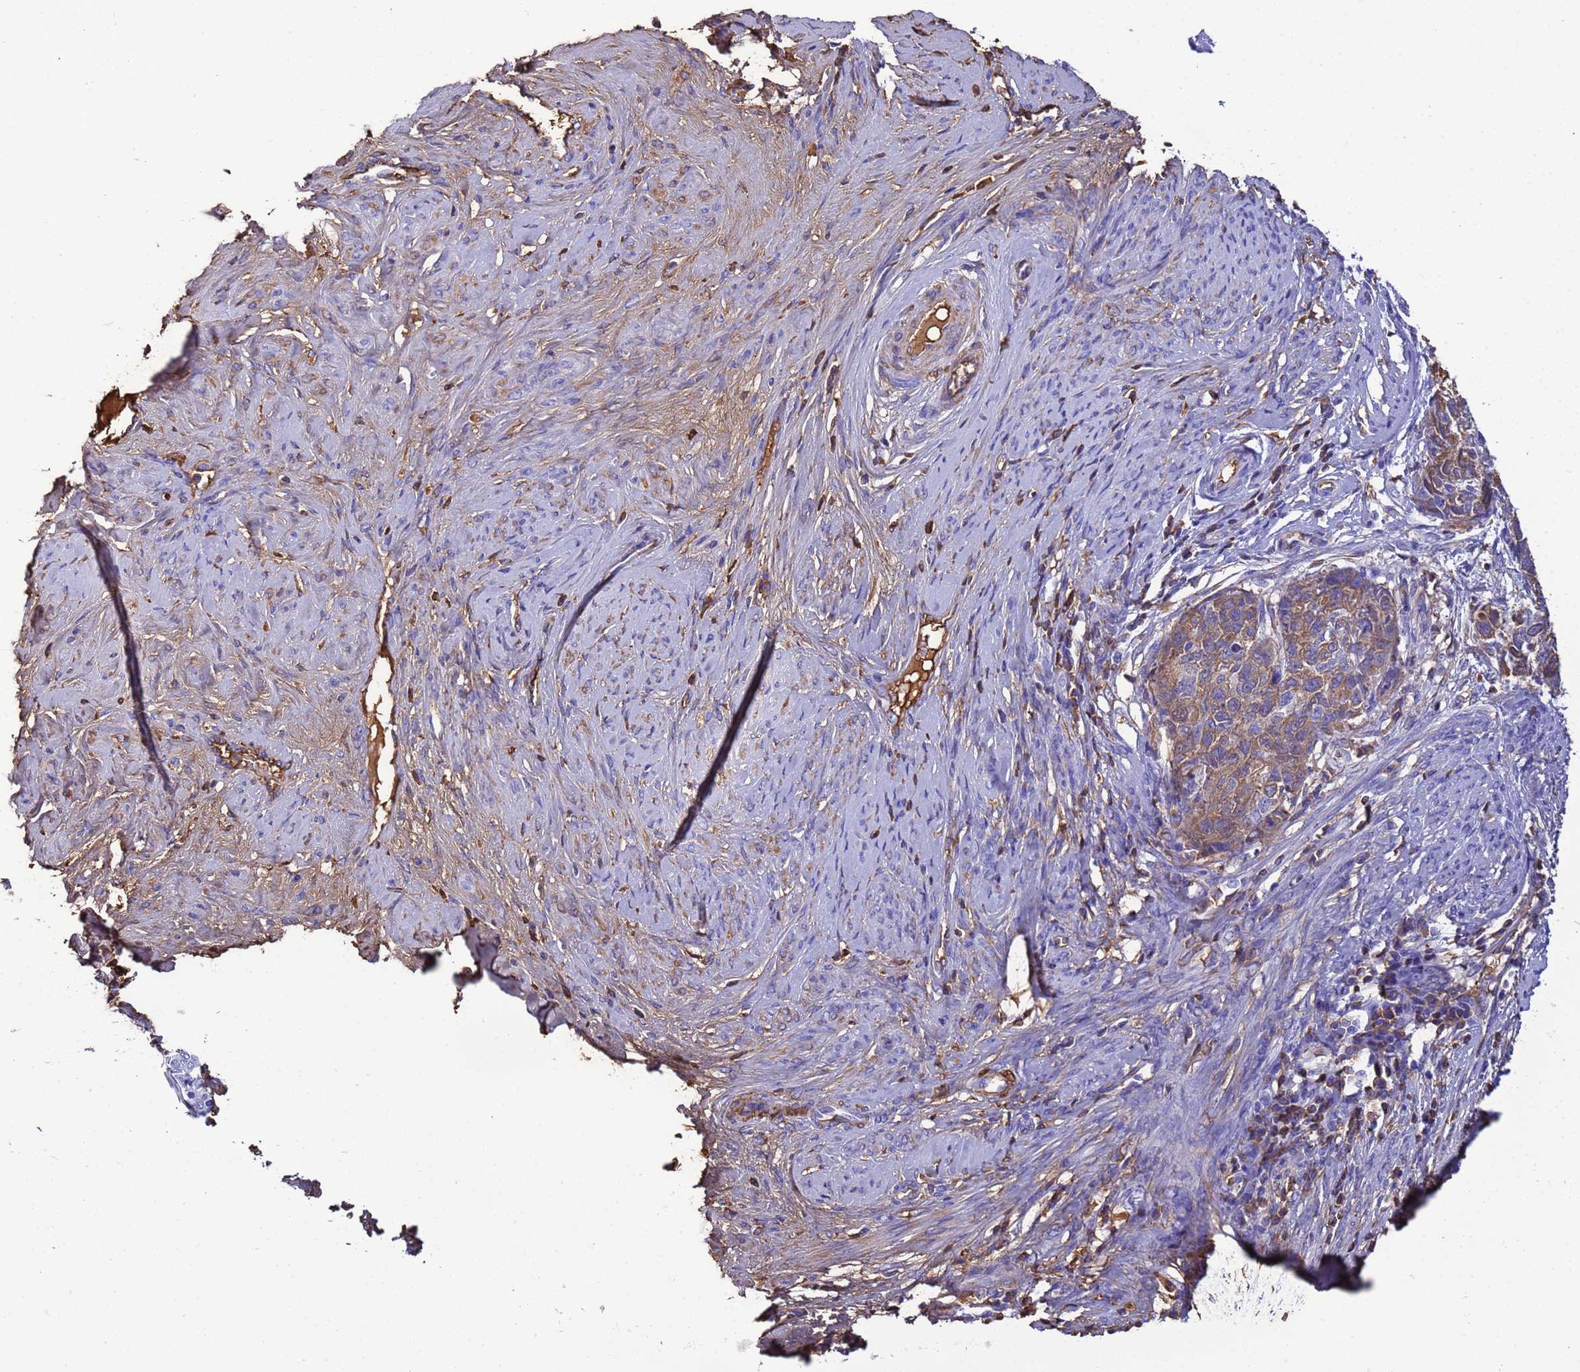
{"staining": {"intensity": "moderate", "quantity": "<25%", "location": "cytoplasmic/membranous"}, "tissue": "cervical cancer", "cell_type": "Tumor cells", "image_type": "cancer", "snomed": [{"axis": "morphology", "description": "Squamous cell carcinoma, NOS"}, {"axis": "topography", "description": "Cervix"}], "caption": "About <25% of tumor cells in cervical squamous cell carcinoma demonstrate moderate cytoplasmic/membranous protein positivity as visualized by brown immunohistochemical staining.", "gene": "H1-7", "patient": {"sex": "female", "age": 63}}